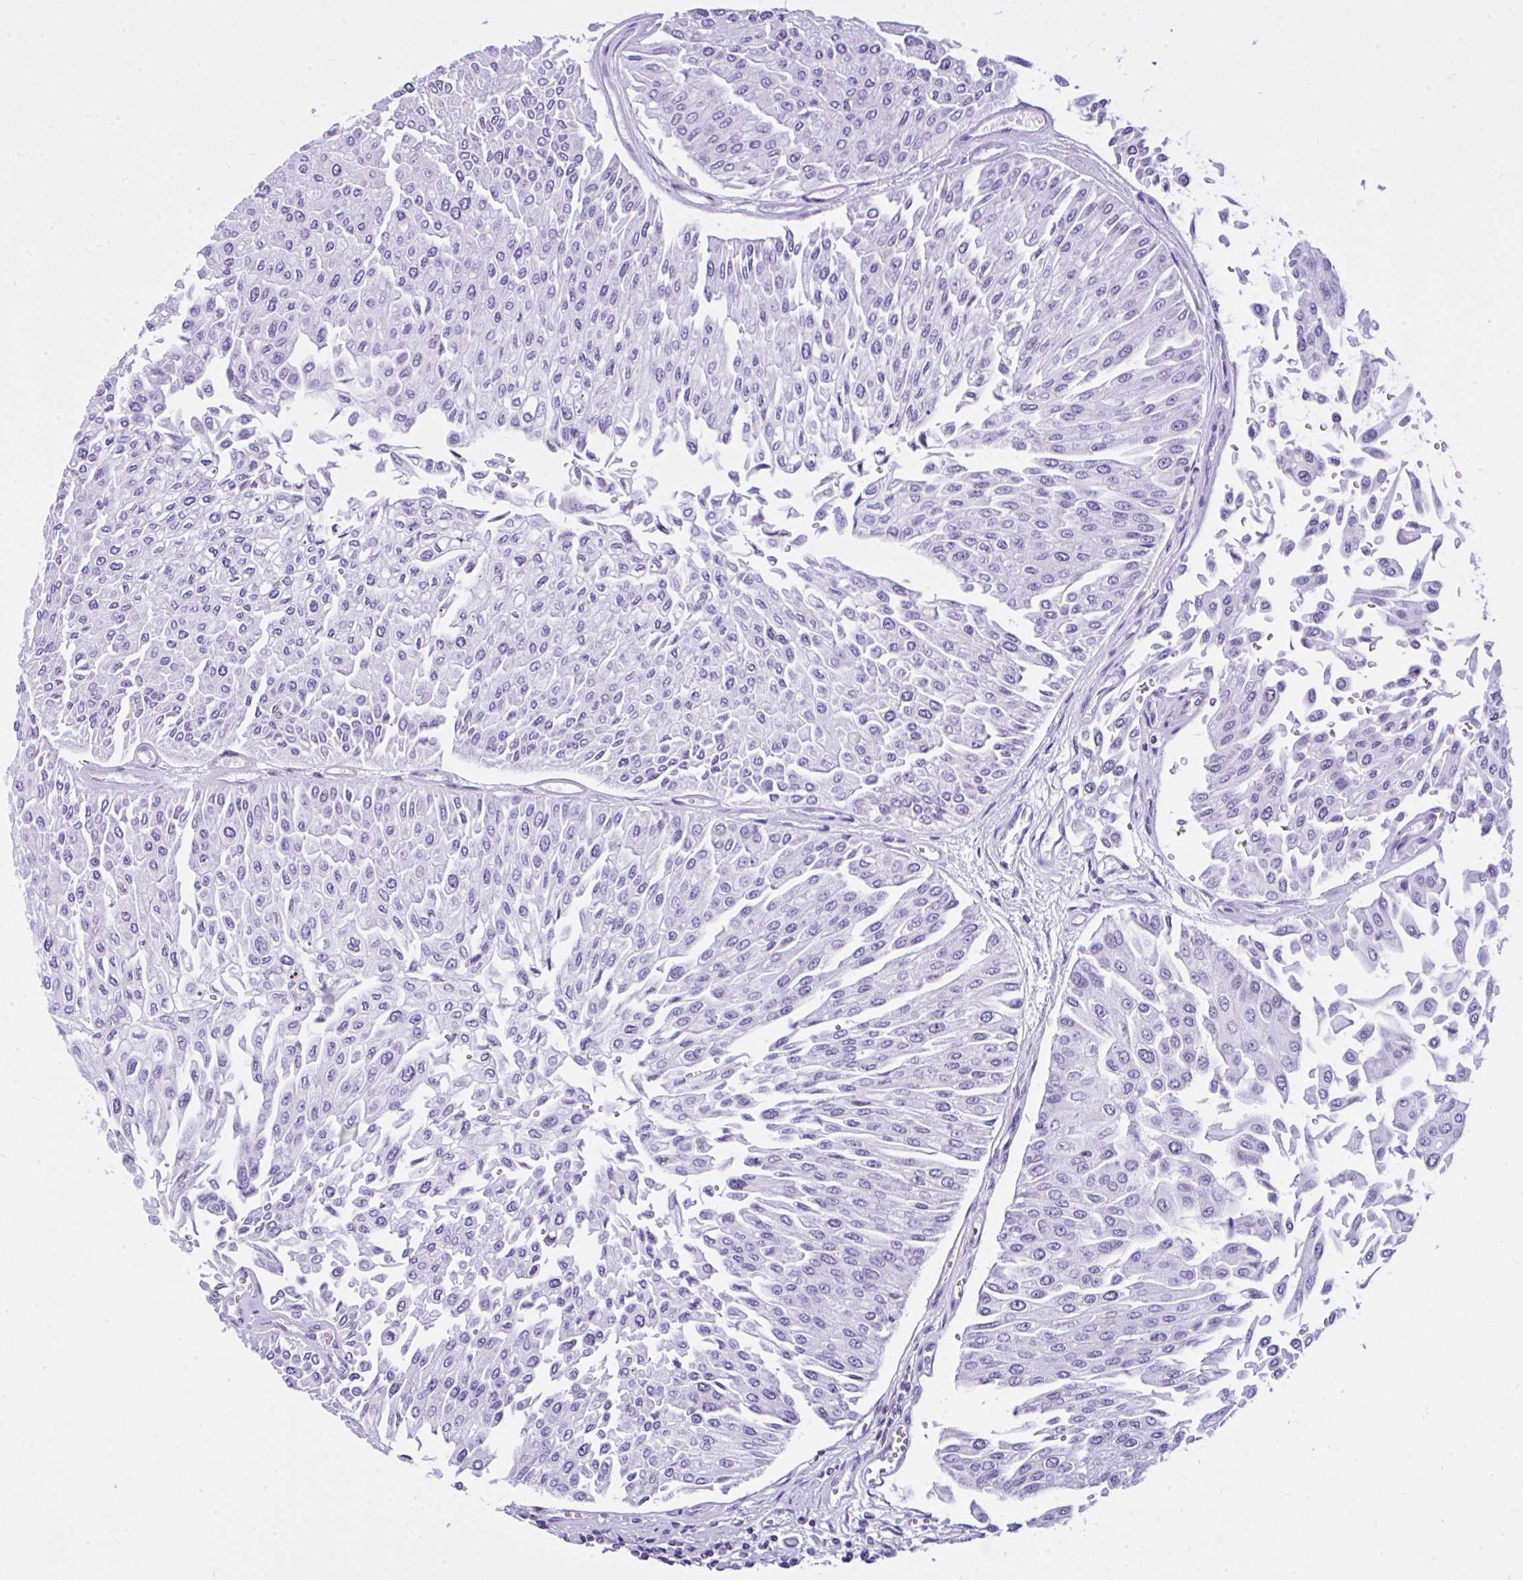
{"staining": {"intensity": "negative", "quantity": "none", "location": "none"}, "tissue": "urothelial cancer", "cell_type": "Tumor cells", "image_type": "cancer", "snomed": [{"axis": "morphology", "description": "Urothelial carcinoma, Low grade"}, {"axis": "topography", "description": "Urinary bladder"}], "caption": "An immunohistochemistry (IHC) micrograph of urothelial carcinoma (low-grade) is shown. There is no staining in tumor cells of urothelial carcinoma (low-grade). The staining was performed using DAB to visualize the protein expression in brown, while the nuclei were stained in blue with hematoxylin (Magnification: 20x).", "gene": "KRT27", "patient": {"sex": "male", "age": 67}}